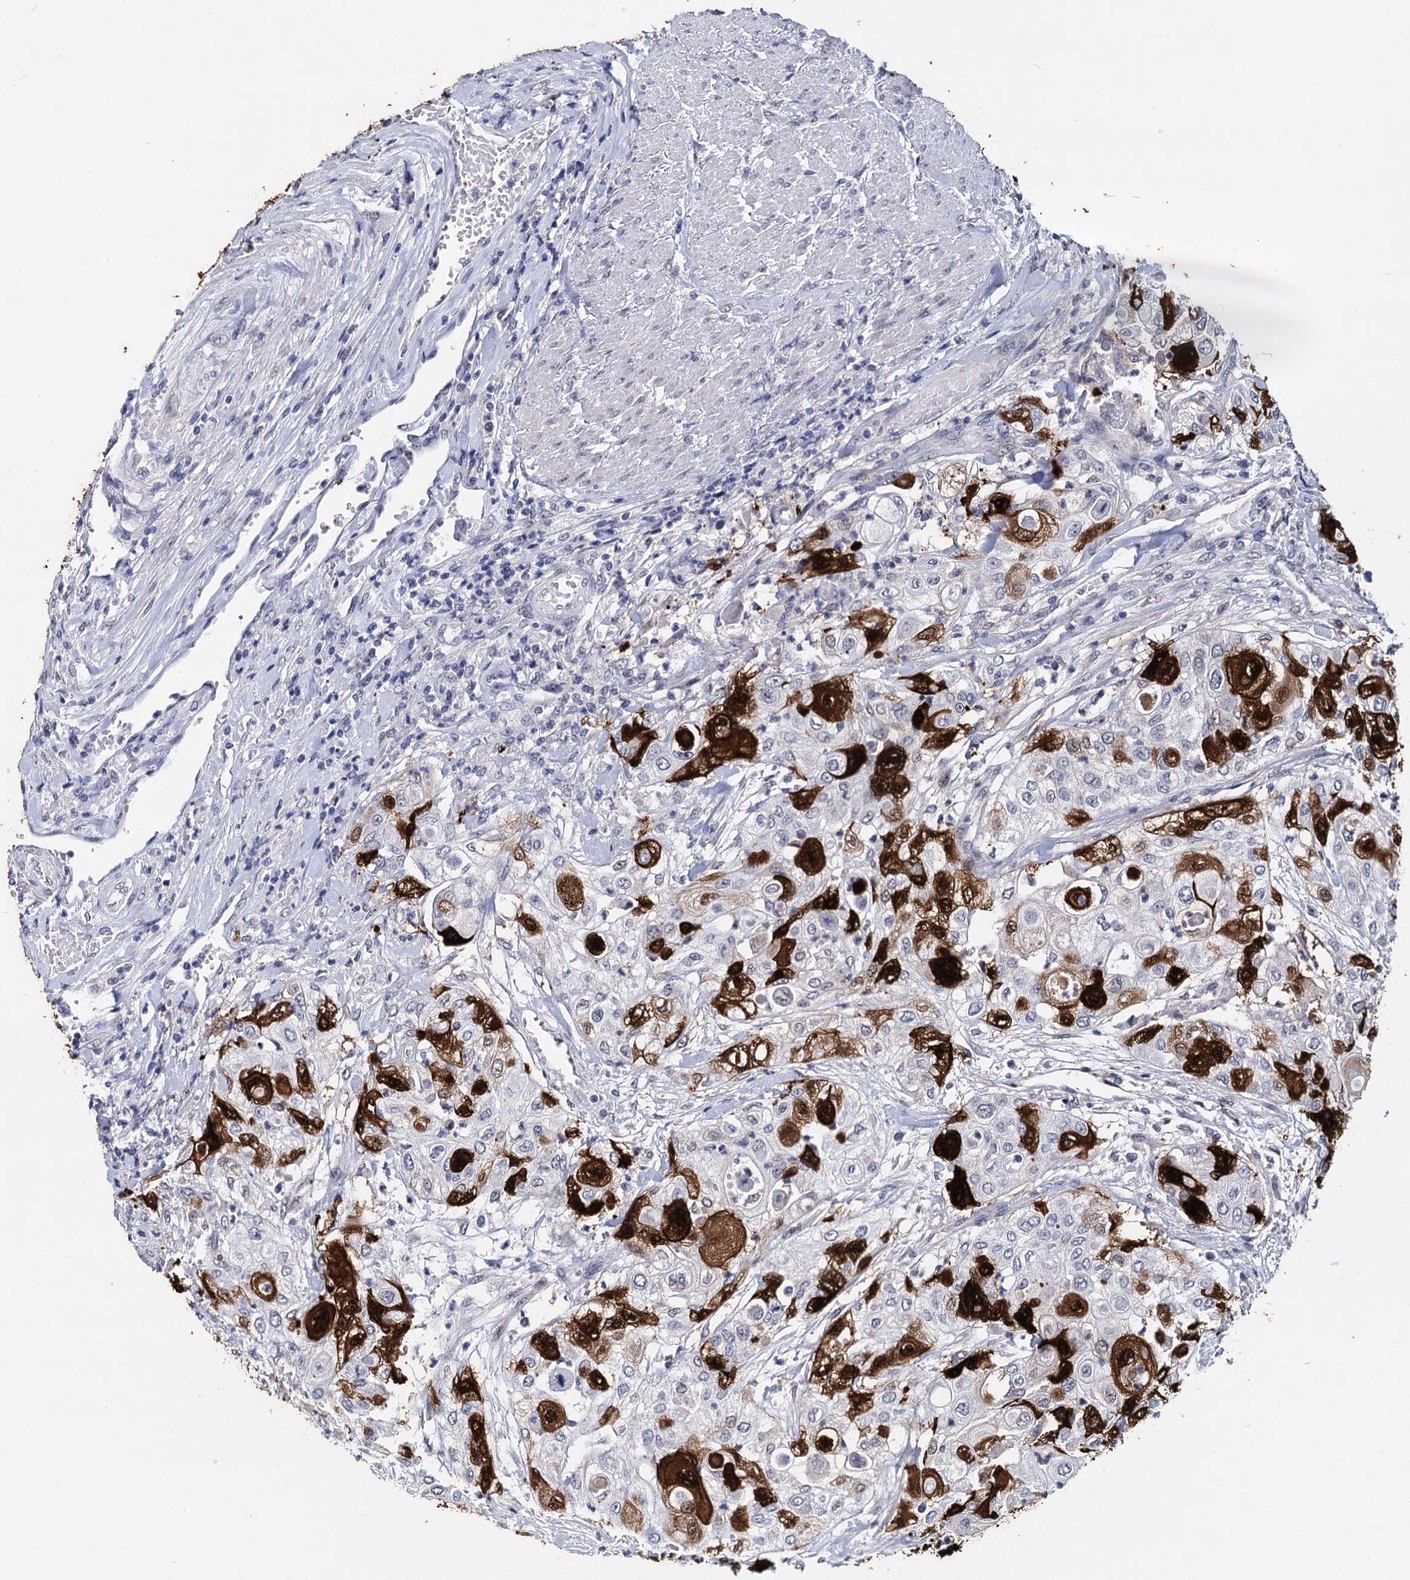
{"staining": {"intensity": "strong", "quantity": "<25%", "location": "cytoplasmic/membranous,nuclear"}, "tissue": "urothelial cancer", "cell_type": "Tumor cells", "image_type": "cancer", "snomed": [{"axis": "morphology", "description": "Urothelial carcinoma, High grade"}, {"axis": "topography", "description": "Urinary bladder"}], "caption": "Immunohistochemistry (IHC) image of neoplastic tissue: human urothelial carcinoma (high-grade) stained using IHC shows medium levels of strong protein expression localized specifically in the cytoplasmic/membranous and nuclear of tumor cells, appearing as a cytoplasmic/membranous and nuclear brown color.", "gene": "MAGEA4", "patient": {"sex": "female", "age": 79}}